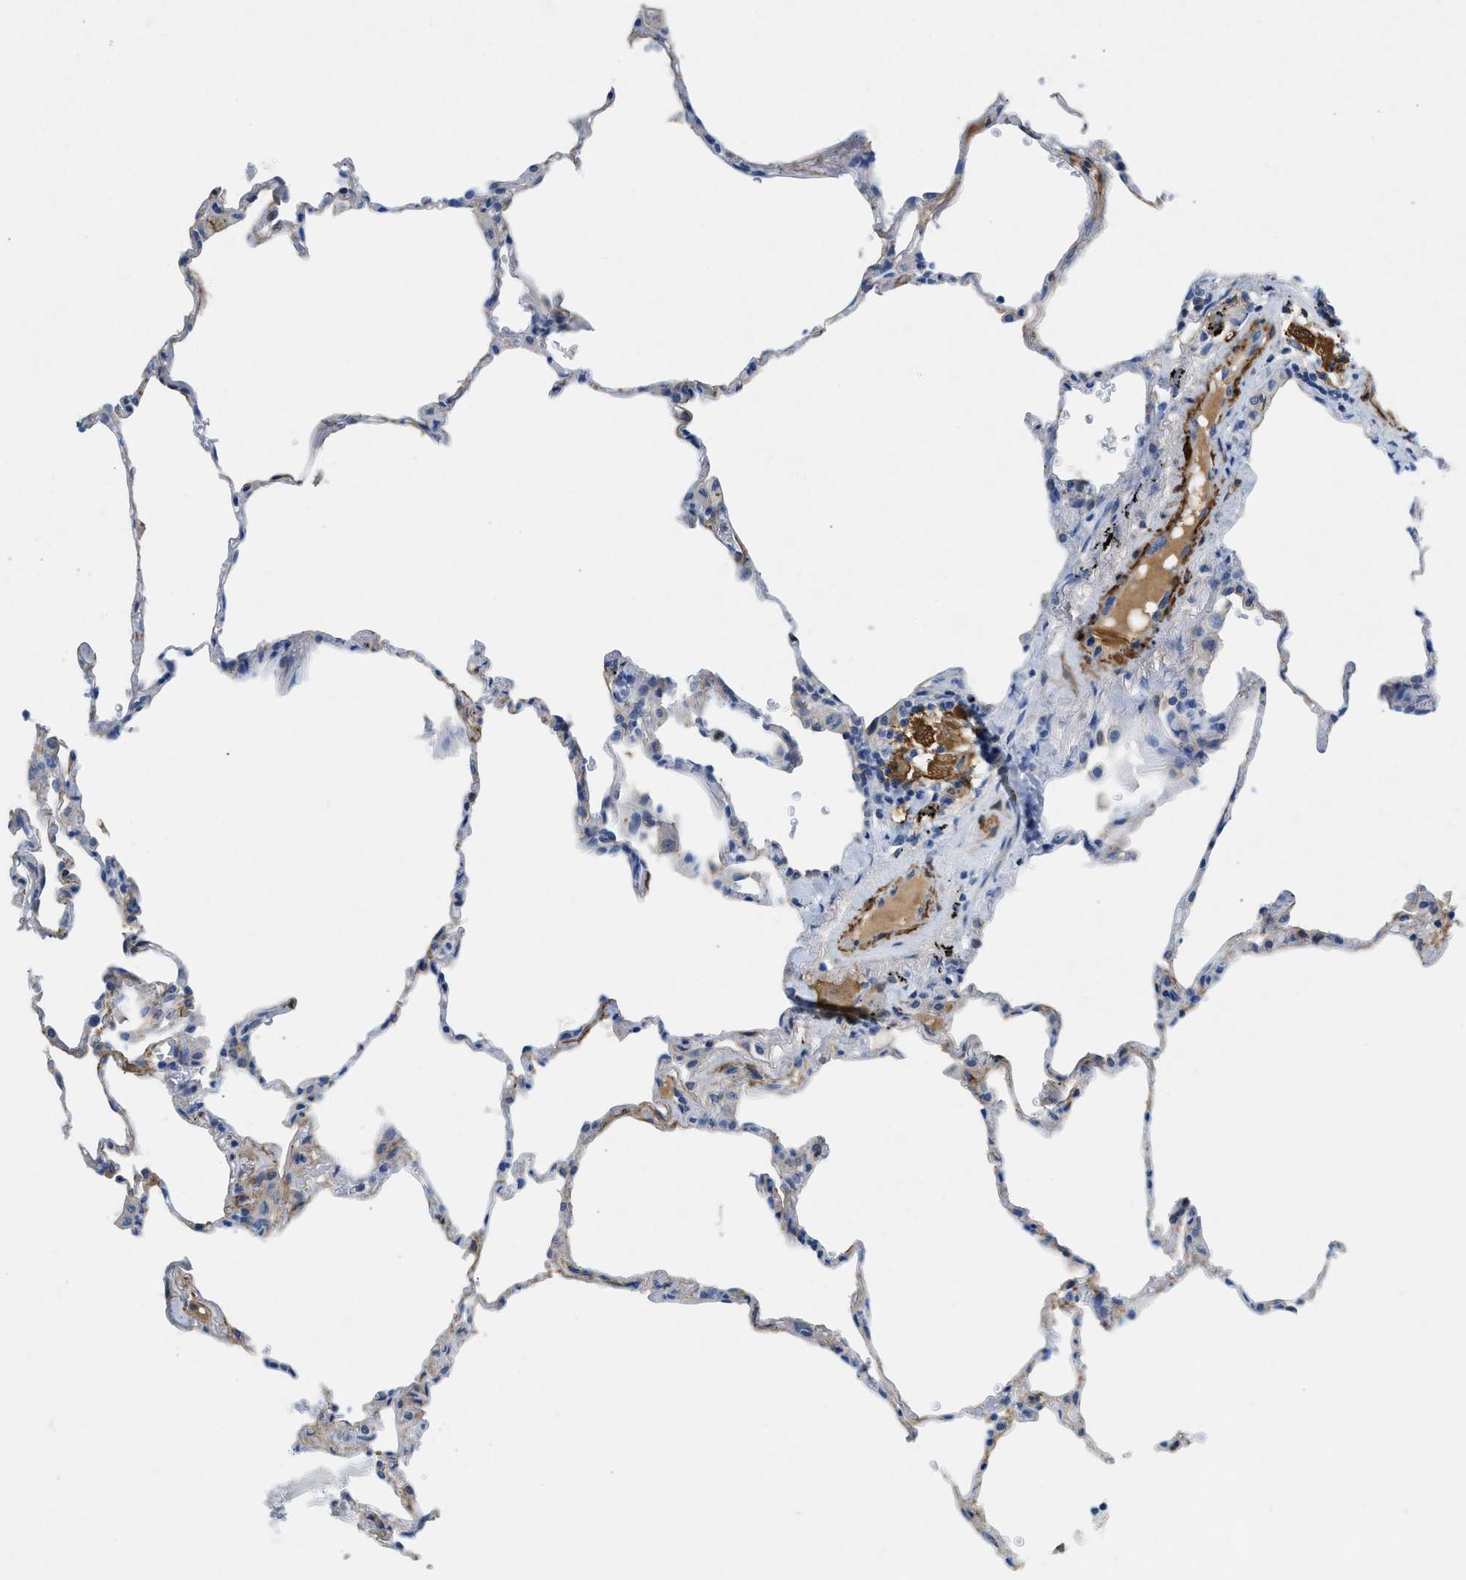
{"staining": {"intensity": "weak", "quantity": "<25%", "location": "cytoplasmic/membranous"}, "tissue": "lung", "cell_type": "Alveolar cells", "image_type": "normal", "snomed": [{"axis": "morphology", "description": "Normal tissue, NOS"}, {"axis": "topography", "description": "Lung"}], "caption": "Lung was stained to show a protein in brown. There is no significant expression in alveolar cells. The staining is performed using DAB brown chromogen with nuclei counter-stained in using hematoxylin.", "gene": "SPEG", "patient": {"sex": "male", "age": 59}}